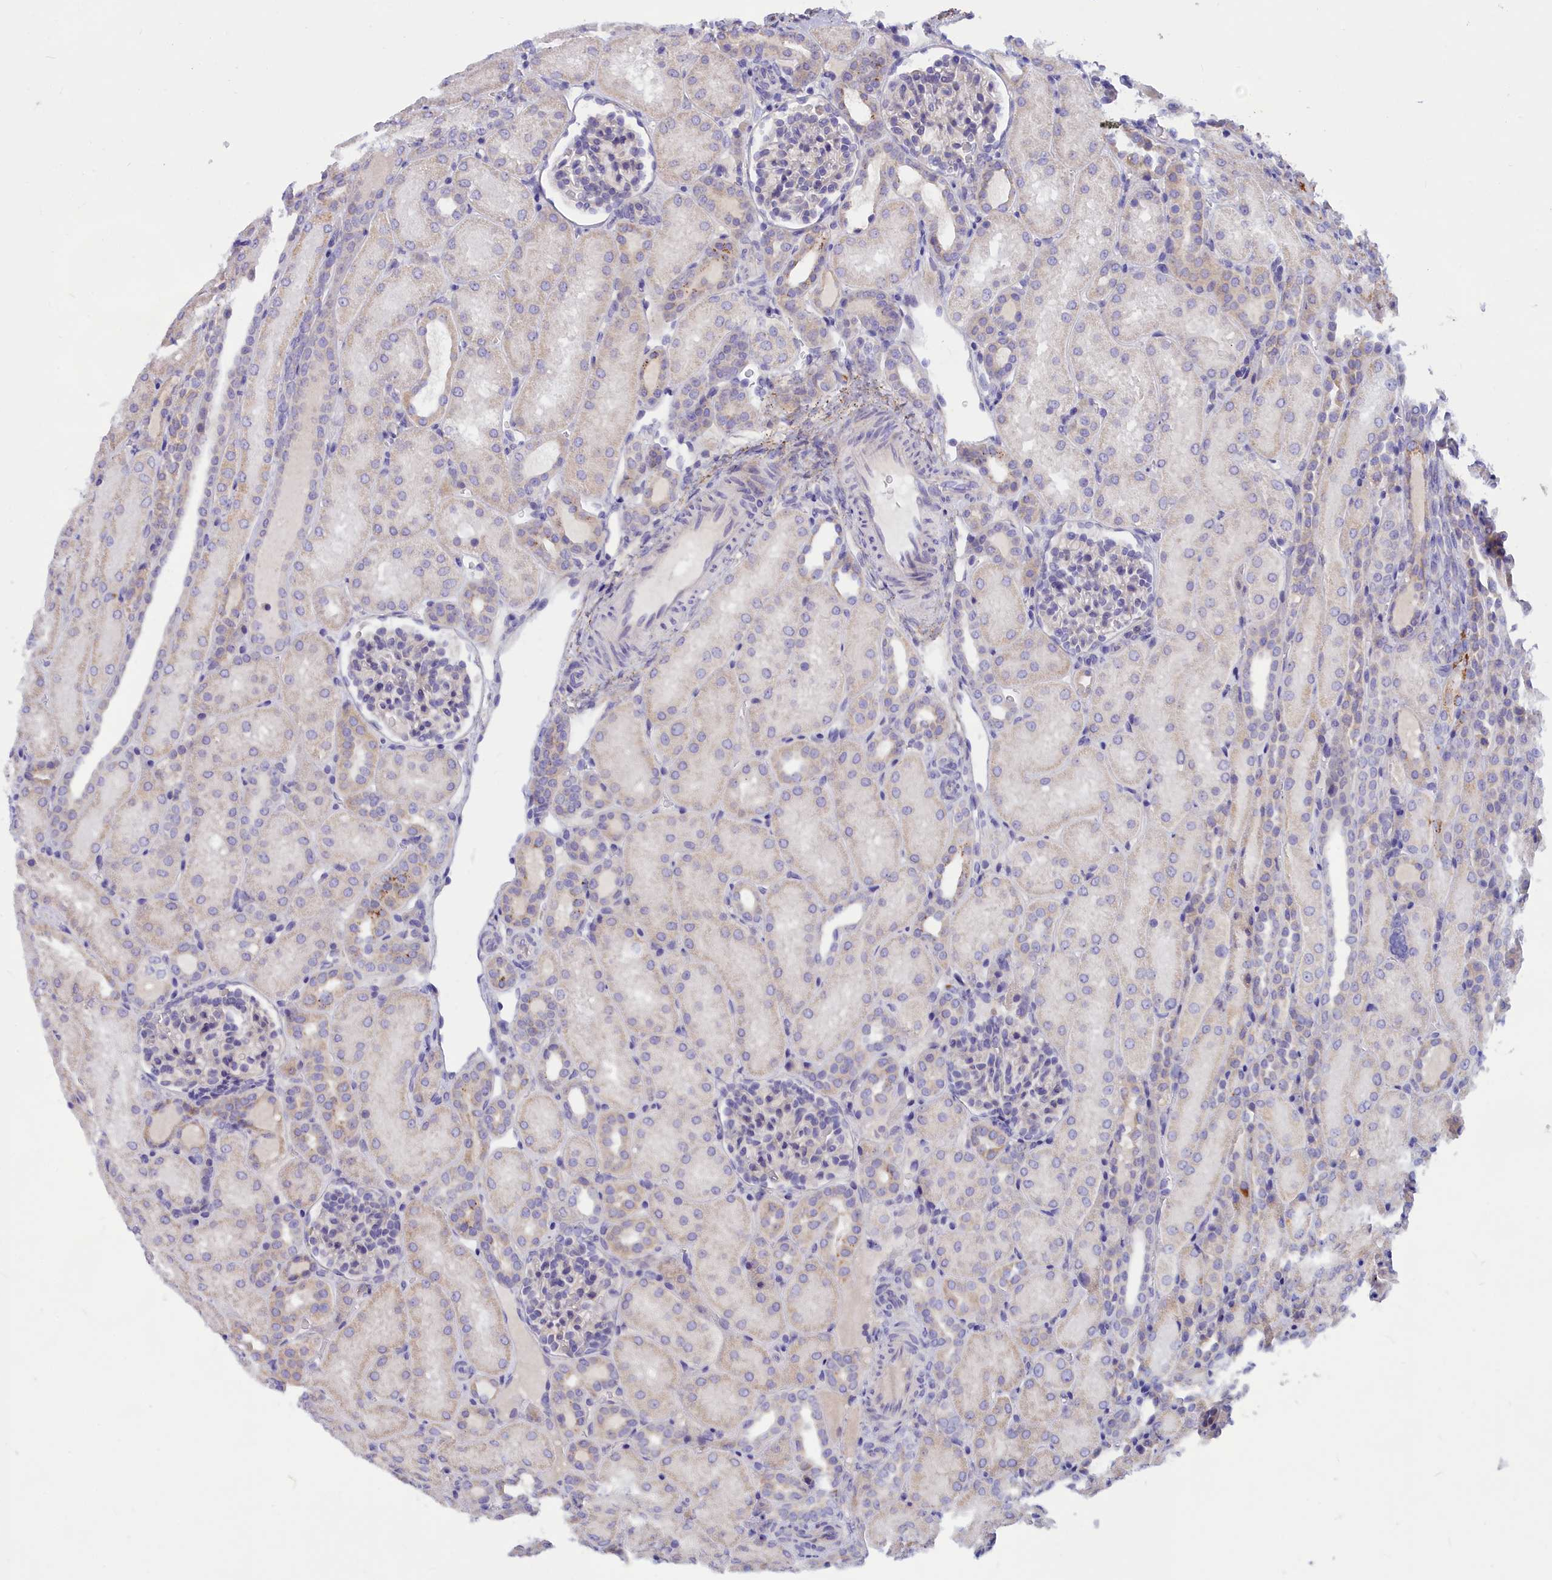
{"staining": {"intensity": "negative", "quantity": "none", "location": "none"}, "tissue": "kidney", "cell_type": "Cells in glomeruli", "image_type": "normal", "snomed": [{"axis": "morphology", "description": "Normal tissue, NOS"}, {"axis": "topography", "description": "Kidney"}], "caption": "High magnification brightfield microscopy of unremarkable kidney stained with DAB (brown) and counterstained with hematoxylin (blue): cells in glomeruli show no significant positivity.", "gene": "TMEM30B", "patient": {"sex": "male", "age": 1}}